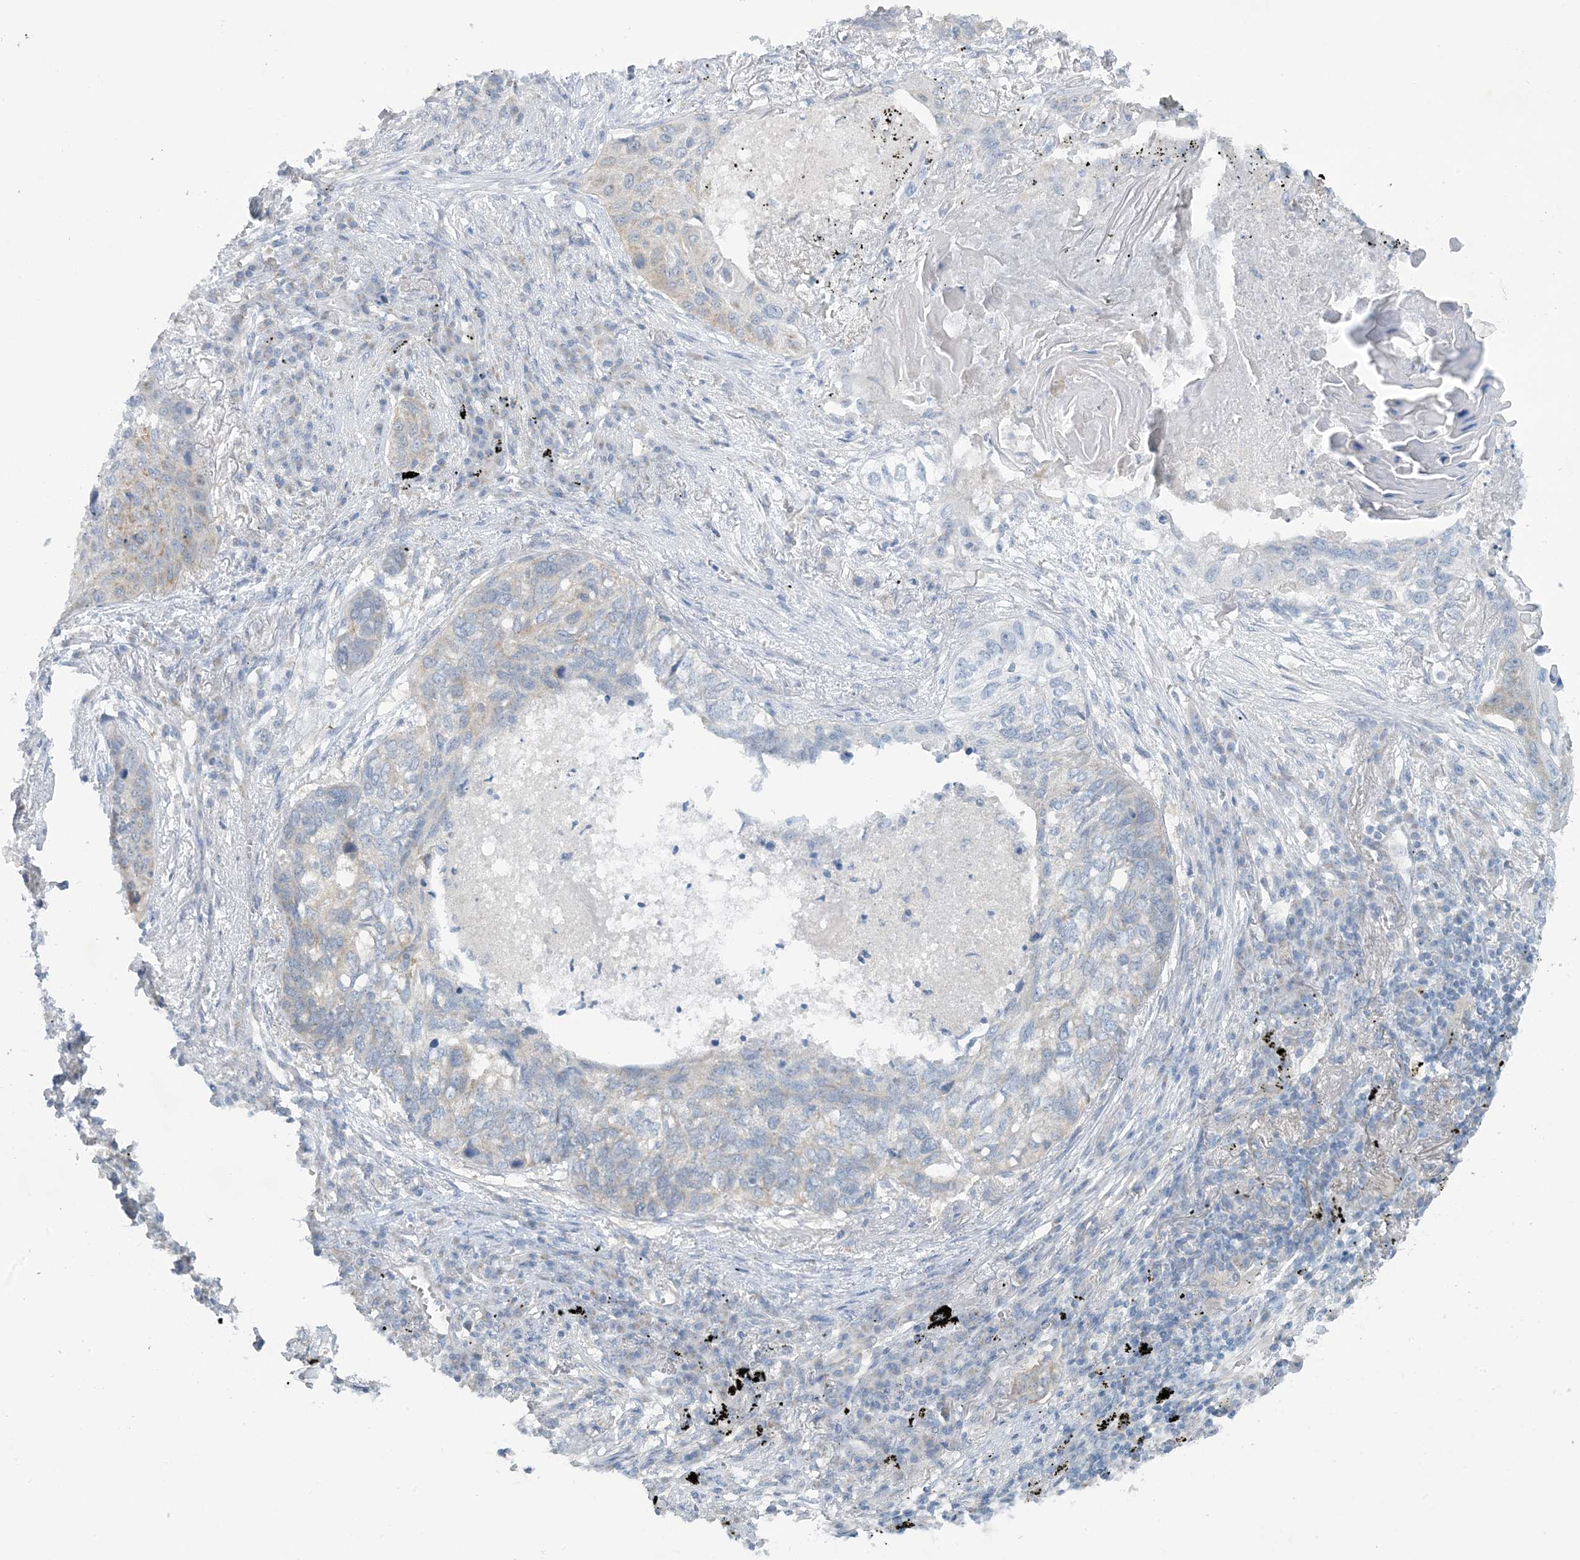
{"staining": {"intensity": "negative", "quantity": "none", "location": "none"}, "tissue": "lung cancer", "cell_type": "Tumor cells", "image_type": "cancer", "snomed": [{"axis": "morphology", "description": "Squamous cell carcinoma, NOS"}, {"axis": "topography", "description": "Lung"}], "caption": "Tumor cells show no significant staining in squamous cell carcinoma (lung).", "gene": "MRPS18A", "patient": {"sex": "female", "age": 63}}